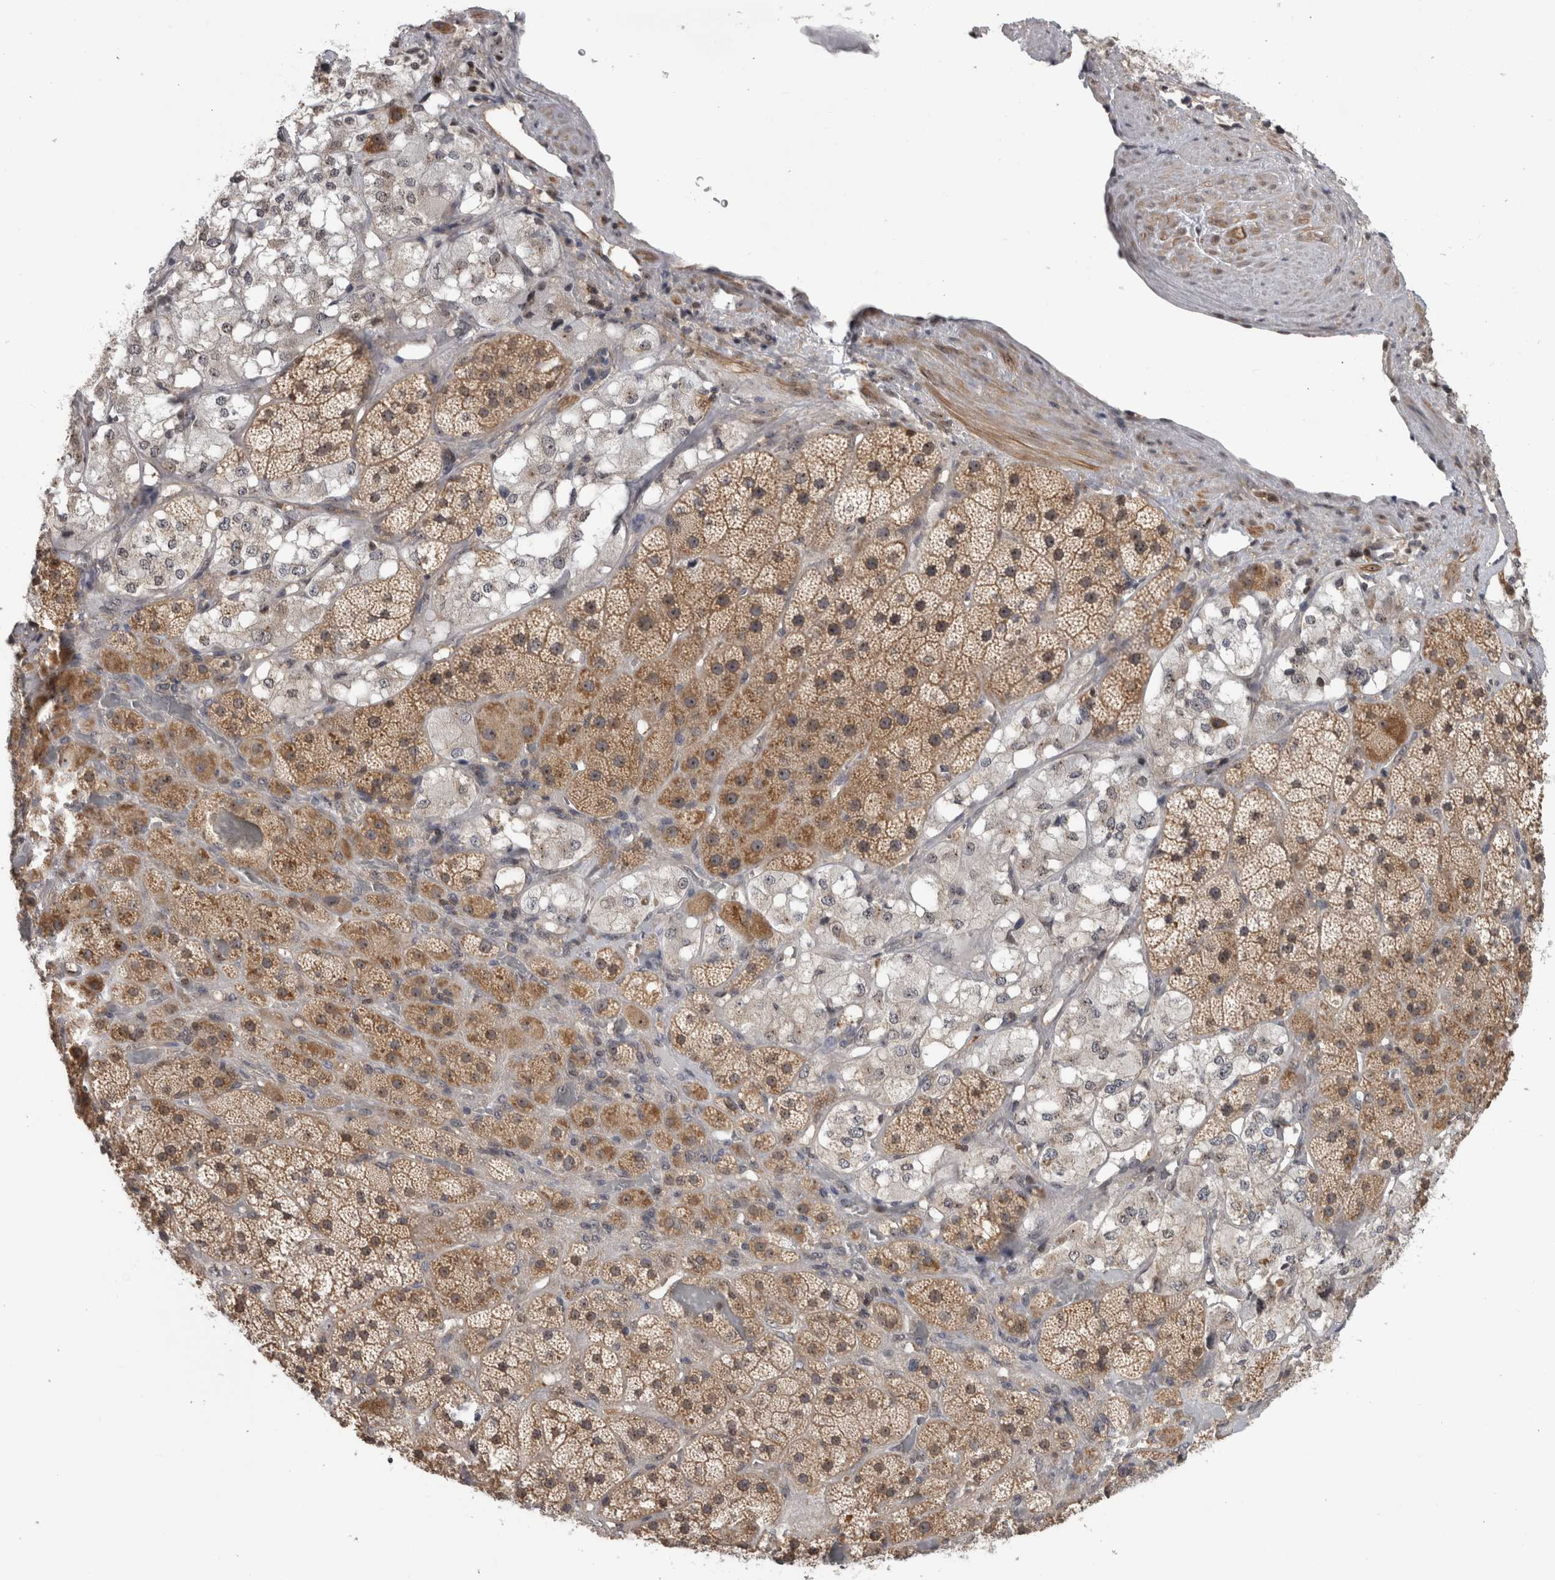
{"staining": {"intensity": "moderate", "quantity": ">75%", "location": "cytoplasmic/membranous,nuclear"}, "tissue": "adrenal gland", "cell_type": "Glandular cells", "image_type": "normal", "snomed": [{"axis": "morphology", "description": "Normal tissue, NOS"}, {"axis": "topography", "description": "Adrenal gland"}], "caption": "Protein analysis of unremarkable adrenal gland shows moderate cytoplasmic/membranous,nuclear positivity in approximately >75% of glandular cells.", "gene": "TDRD7", "patient": {"sex": "male", "age": 57}}